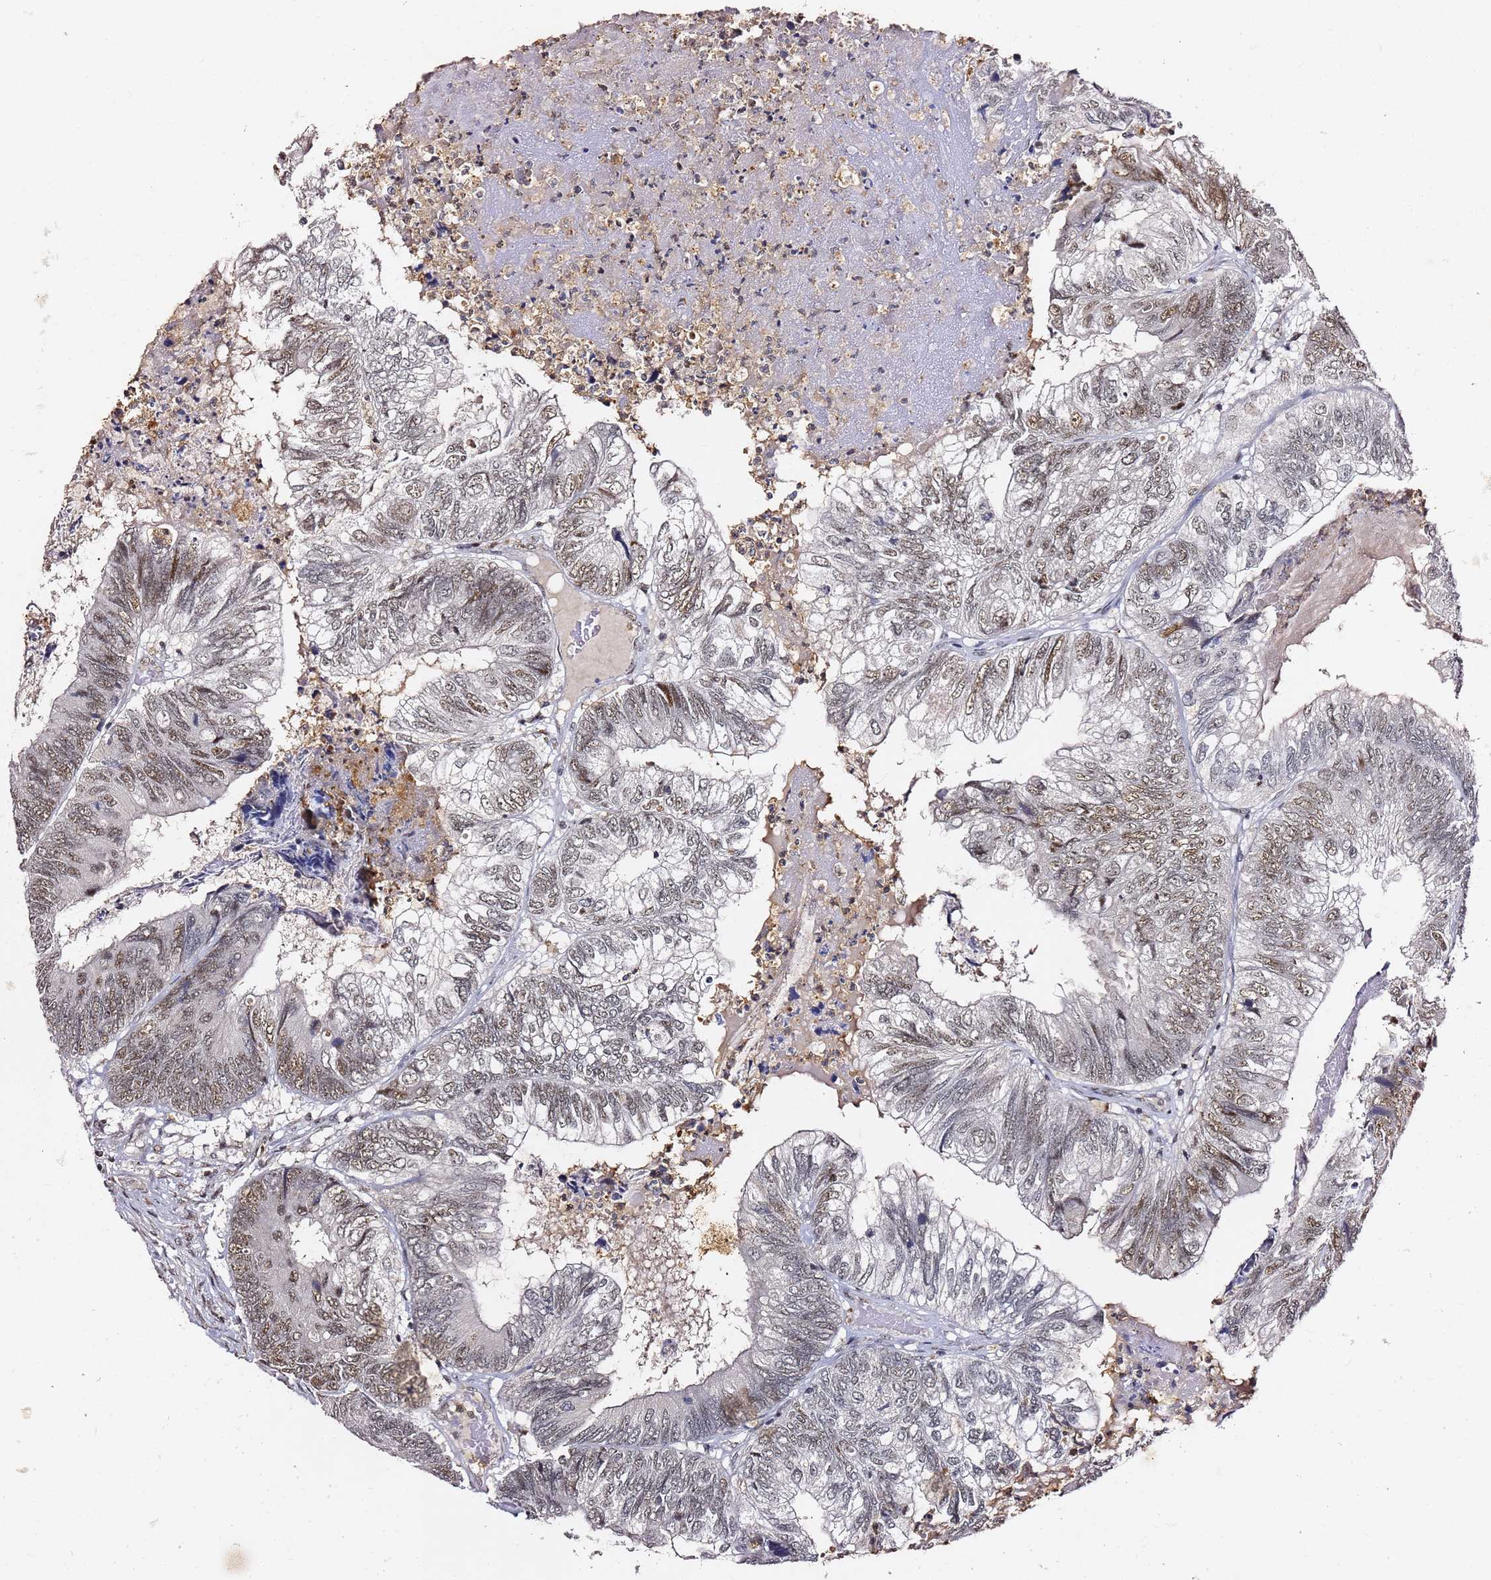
{"staining": {"intensity": "moderate", "quantity": ">75%", "location": "nuclear"}, "tissue": "colorectal cancer", "cell_type": "Tumor cells", "image_type": "cancer", "snomed": [{"axis": "morphology", "description": "Adenocarcinoma, NOS"}, {"axis": "topography", "description": "Colon"}], "caption": "A brown stain labels moderate nuclear staining of a protein in adenocarcinoma (colorectal) tumor cells. The protein of interest is shown in brown color, while the nuclei are stained blue.", "gene": "FCF1", "patient": {"sex": "female", "age": 67}}